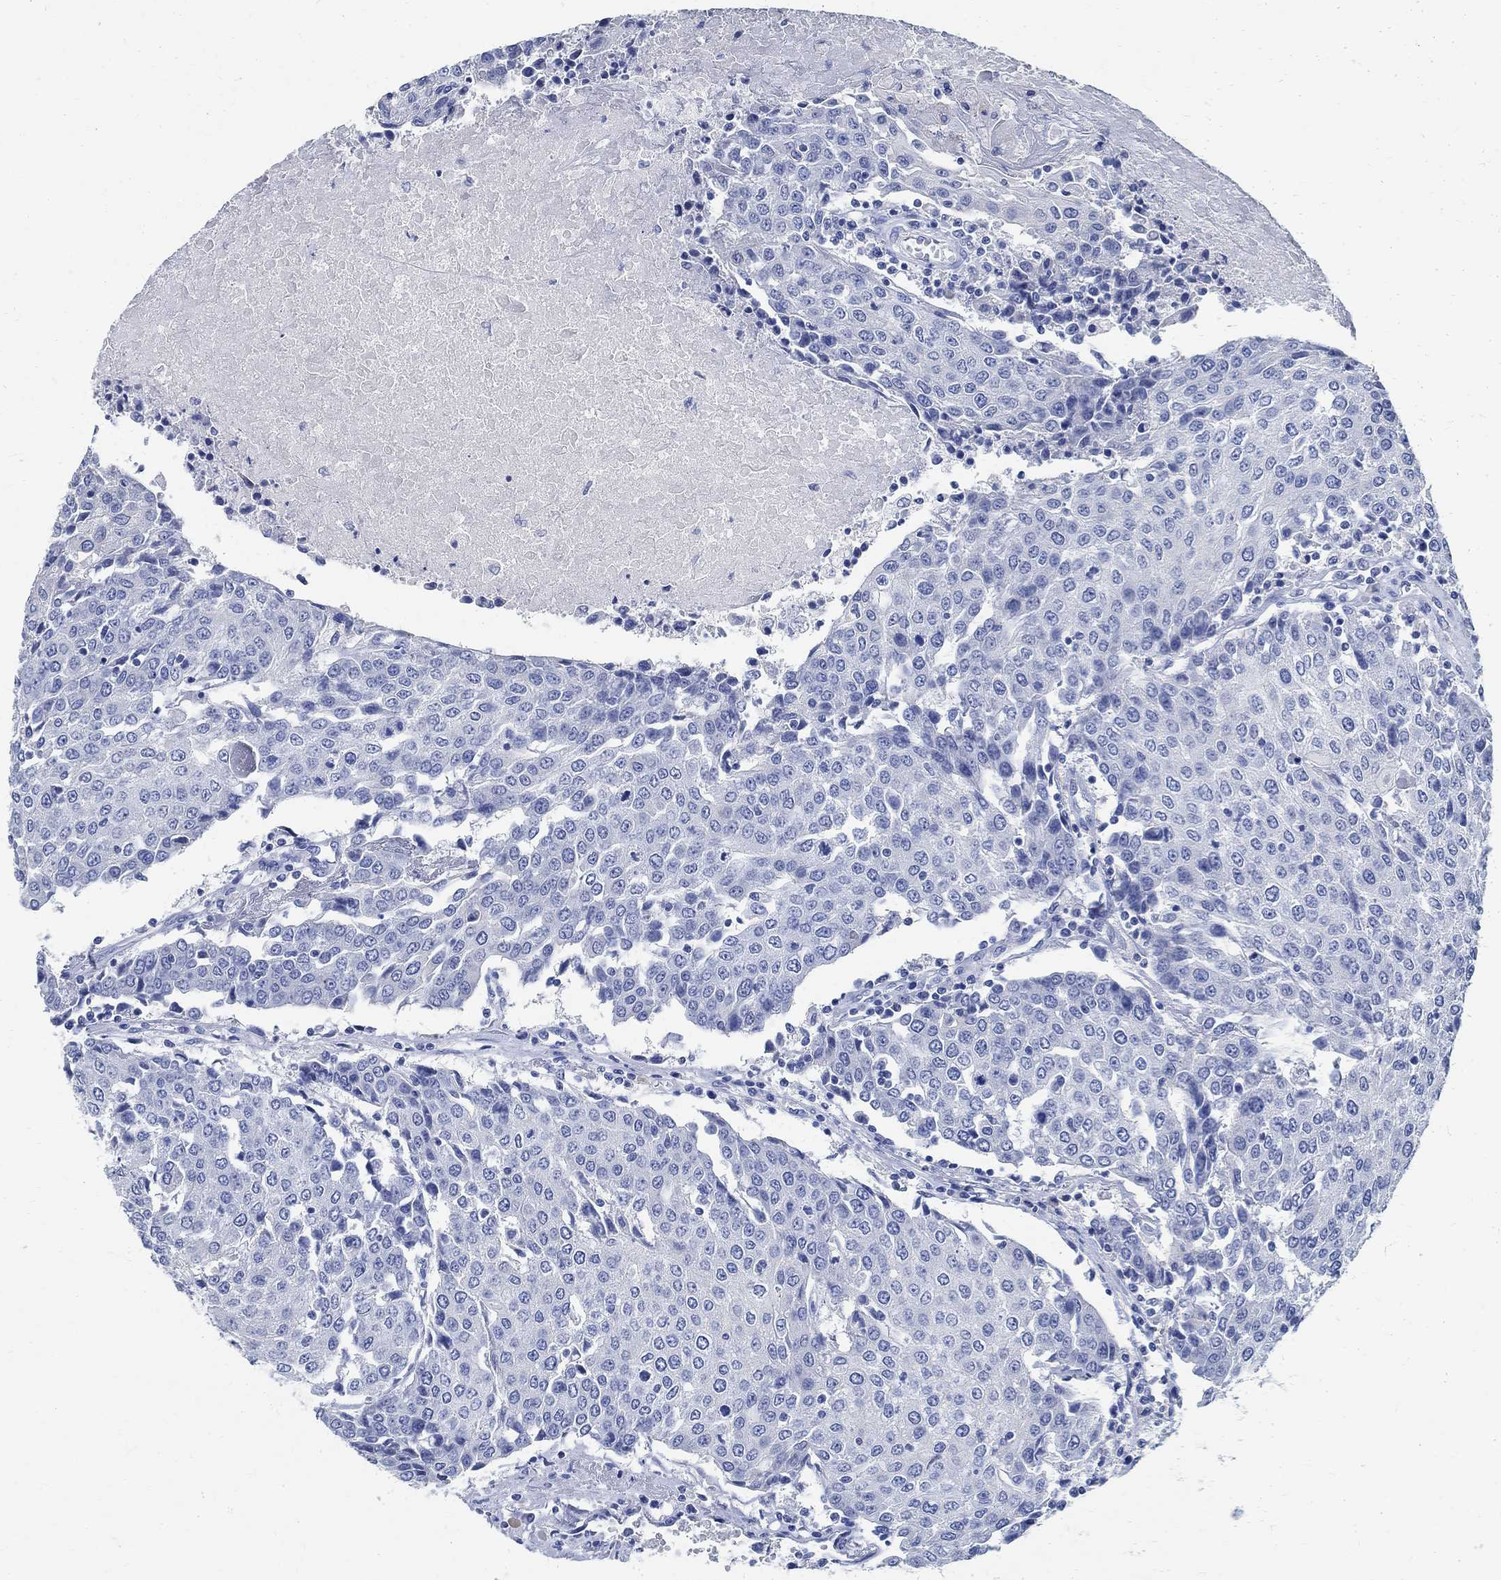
{"staining": {"intensity": "negative", "quantity": "none", "location": "none"}, "tissue": "urothelial cancer", "cell_type": "Tumor cells", "image_type": "cancer", "snomed": [{"axis": "morphology", "description": "Urothelial carcinoma, High grade"}, {"axis": "topography", "description": "Urinary bladder"}], "caption": "This photomicrograph is of urothelial cancer stained with IHC to label a protein in brown with the nuclei are counter-stained blue. There is no expression in tumor cells.", "gene": "PRX", "patient": {"sex": "female", "age": 85}}